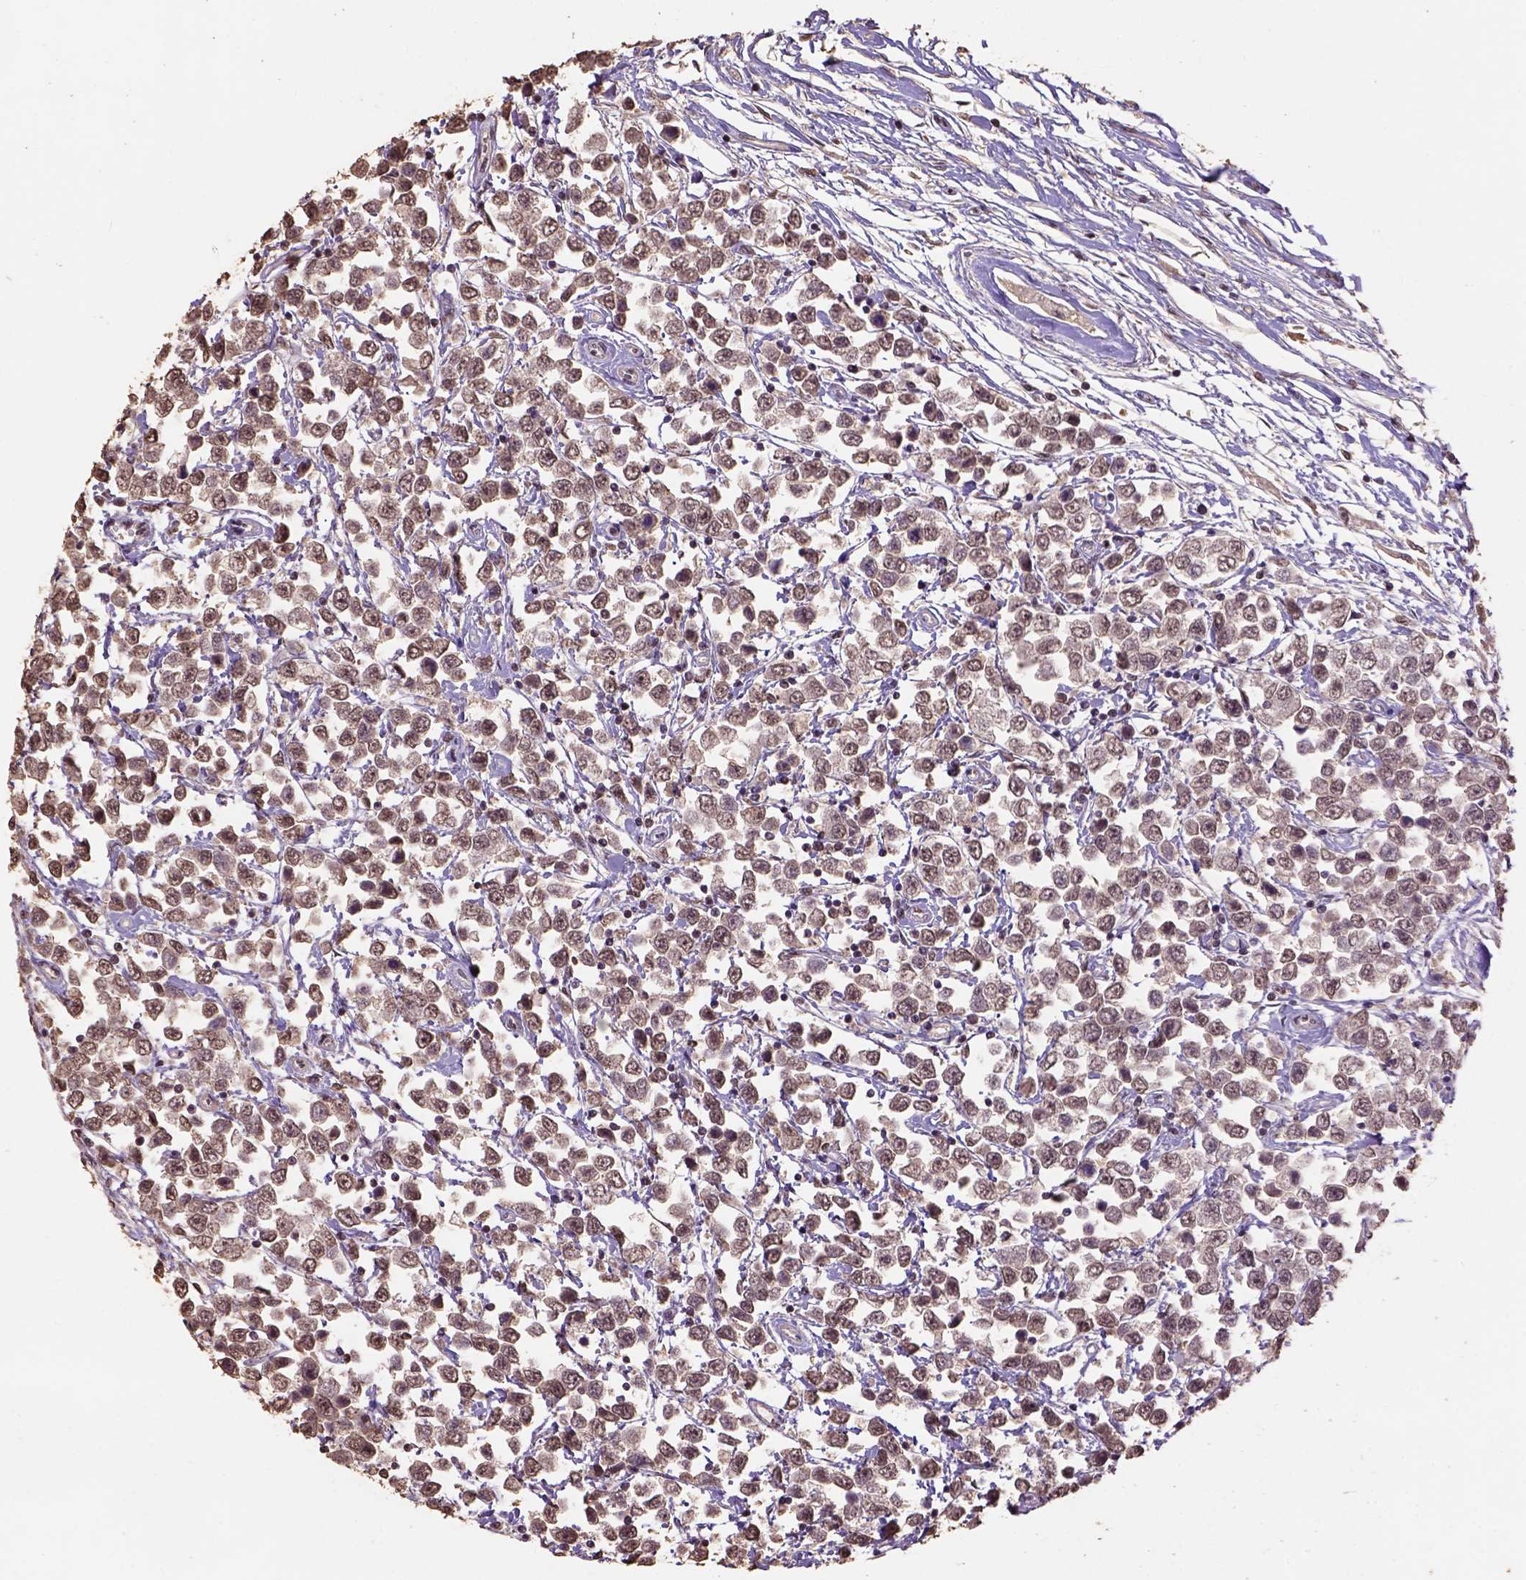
{"staining": {"intensity": "moderate", "quantity": ">75%", "location": "nuclear"}, "tissue": "testis cancer", "cell_type": "Tumor cells", "image_type": "cancer", "snomed": [{"axis": "morphology", "description": "Seminoma, NOS"}, {"axis": "topography", "description": "Testis"}], "caption": "This image shows immunohistochemistry (IHC) staining of human seminoma (testis), with medium moderate nuclear positivity in about >75% of tumor cells.", "gene": "CSTF2T", "patient": {"sex": "male", "age": 34}}